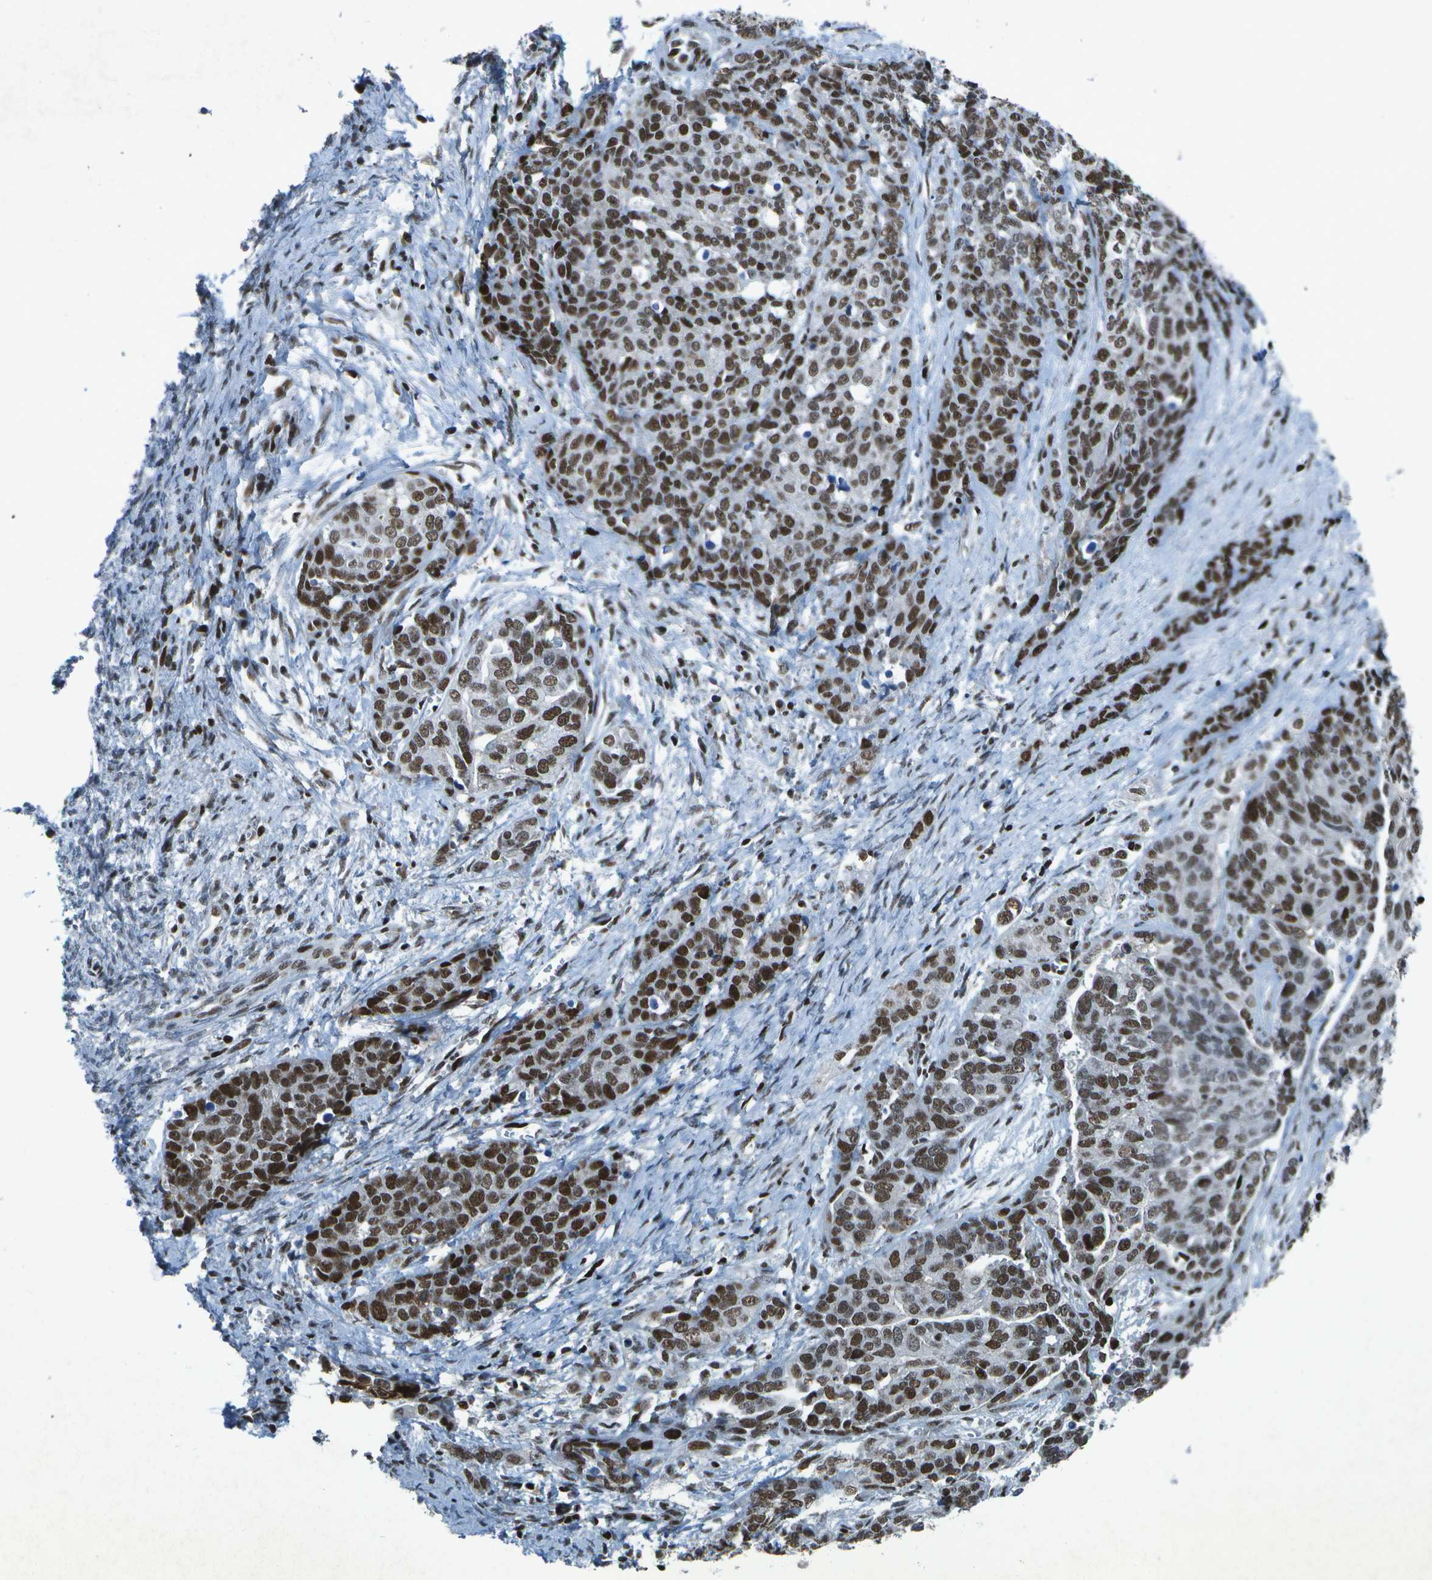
{"staining": {"intensity": "strong", "quantity": ">75%", "location": "nuclear"}, "tissue": "ovarian cancer", "cell_type": "Tumor cells", "image_type": "cancer", "snomed": [{"axis": "morphology", "description": "Cystadenocarcinoma, serous, NOS"}, {"axis": "topography", "description": "Ovary"}], "caption": "Strong nuclear positivity for a protein is identified in about >75% of tumor cells of ovarian serous cystadenocarcinoma using IHC.", "gene": "MTA2", "patient": {"sex": "female", "age": 44}}